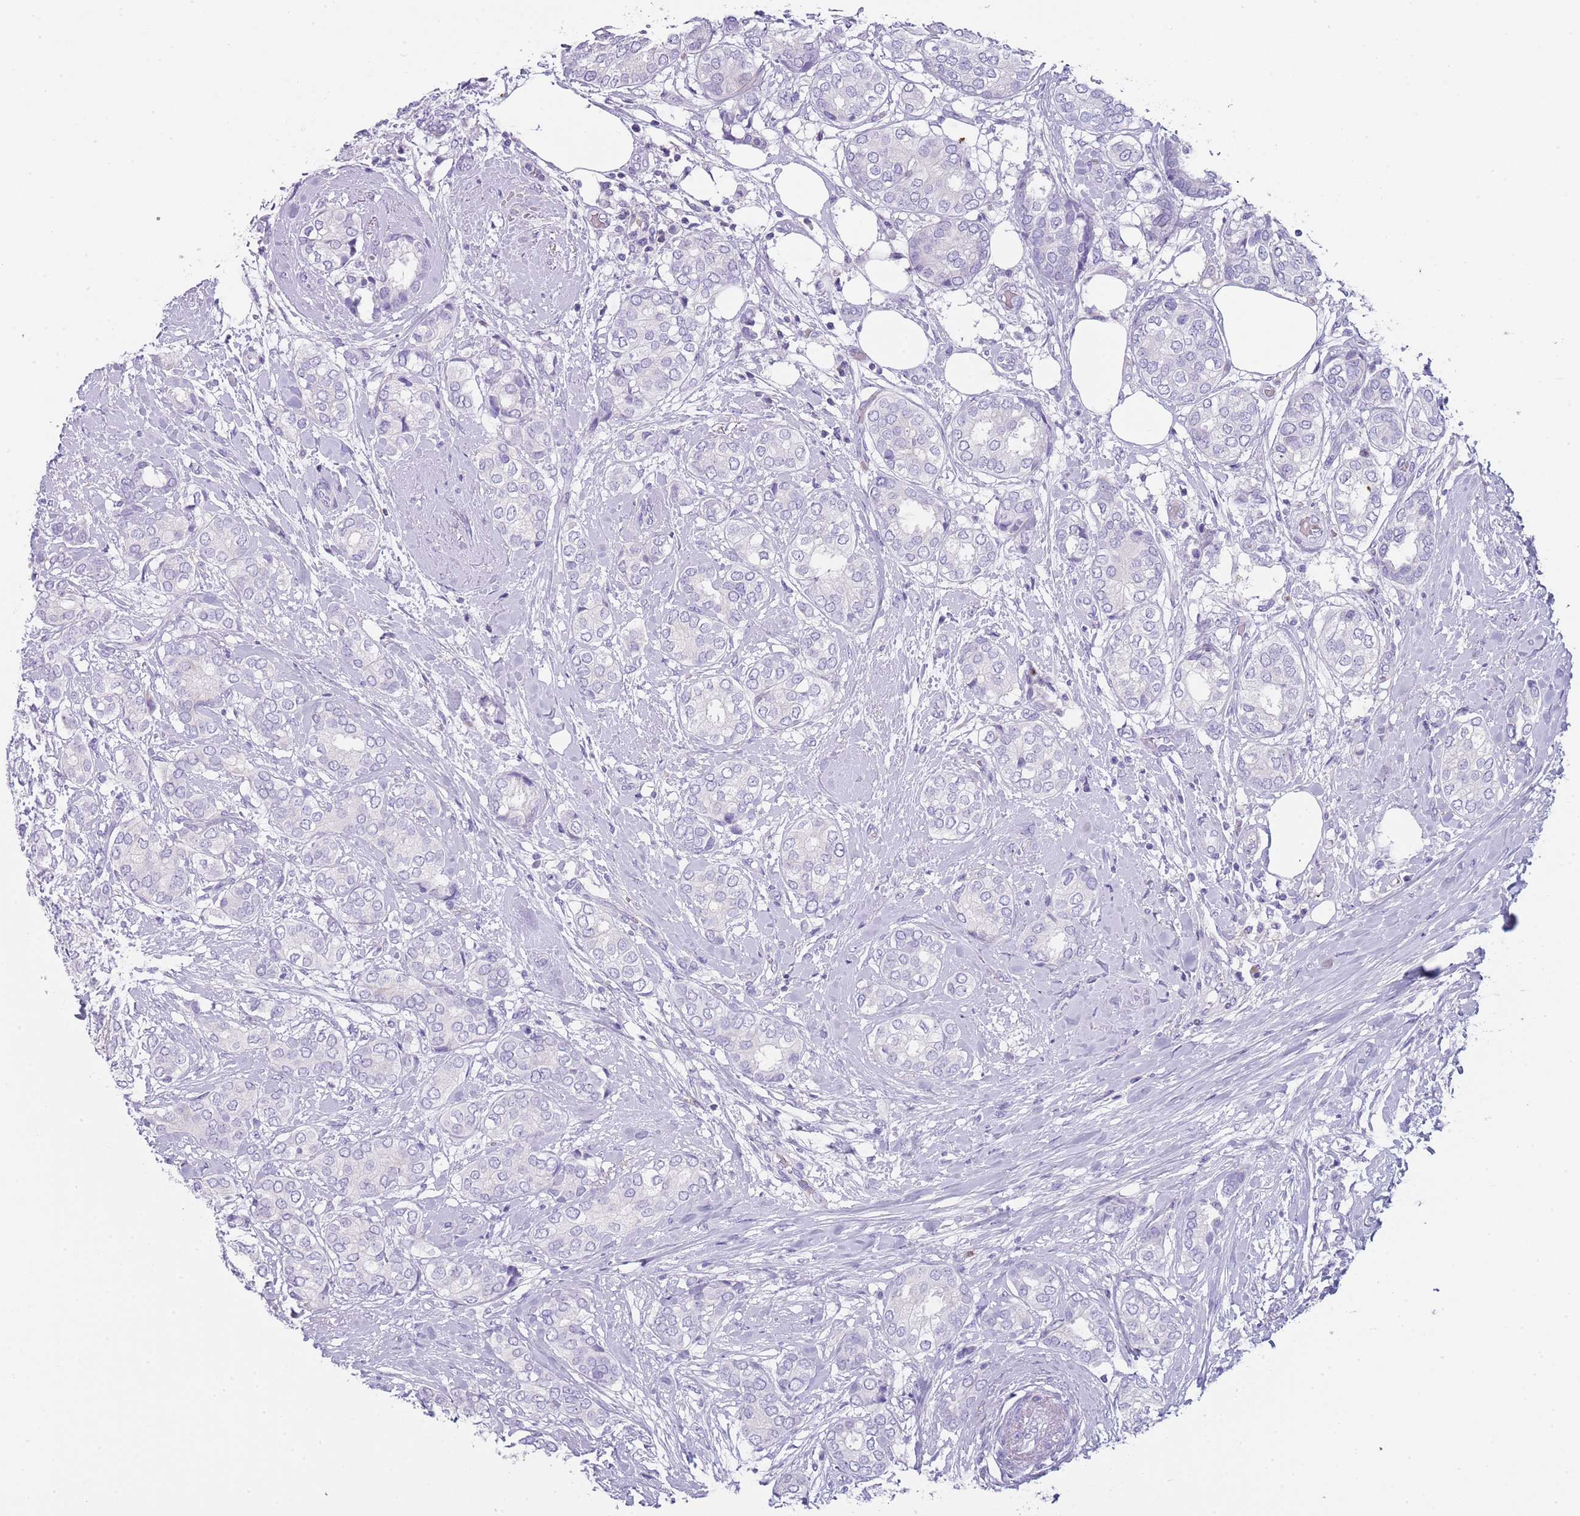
{"staining": {"intensity": "negative", "quantity": "none", "location": "none"}, "tissue": "breast cancer", "cell_type": "Tumor cells", "image_type": "cancer", "snomed": [{"axis": "morphology", "description": "Duct carcinoma"}, {"axis": "topography", "description": "Breast"}], "caption": "Intraductal carcinoma (breast) stained for a protein using IHC demonstrates no positivity tumor cells.", "gene": "NBPF20", "patient": {"sex": "female", "age": 73}}